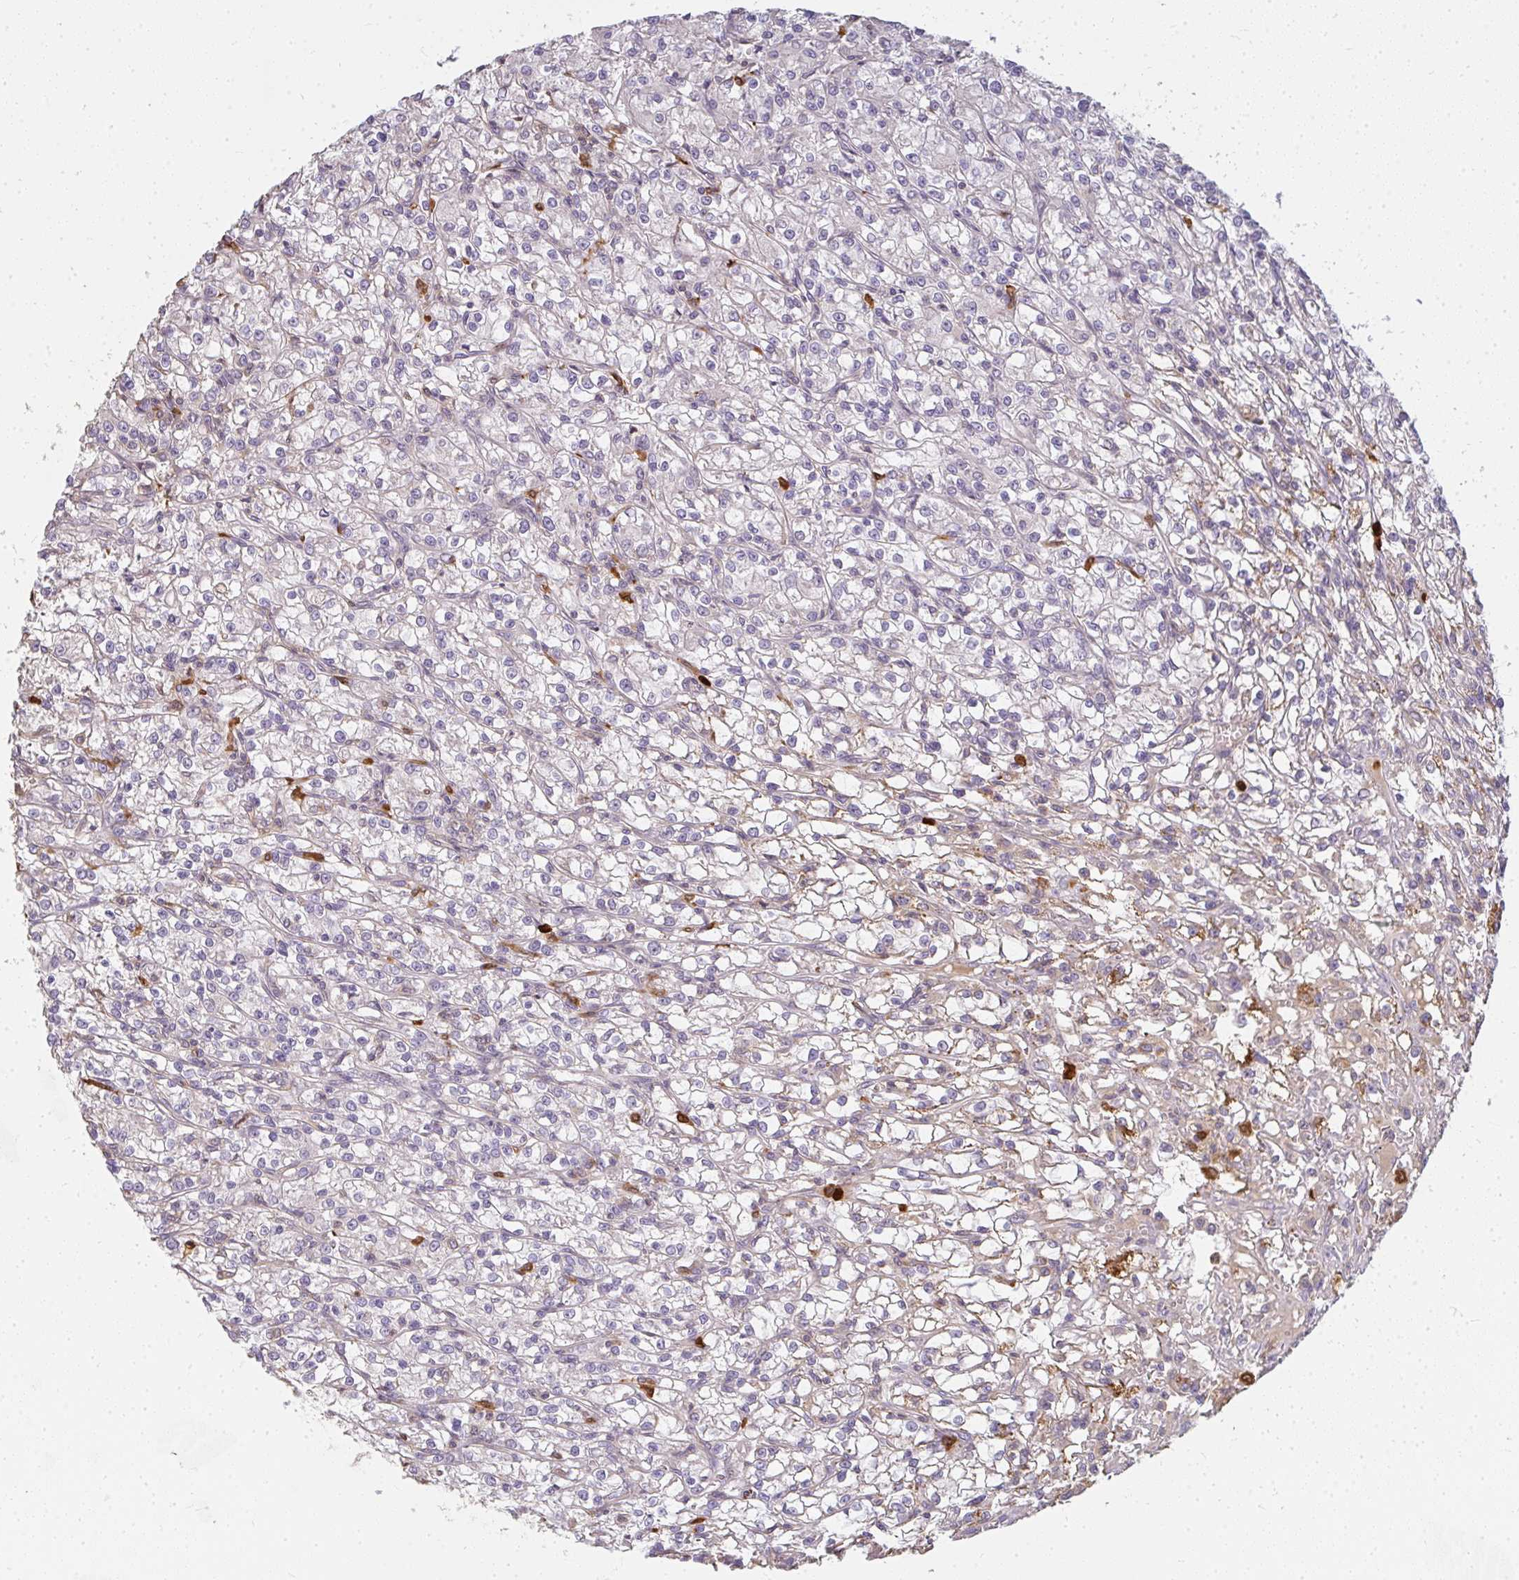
{"staining": {"intensity": "negative", "quantity": "none", "location": "none"}, "tissue": "renal cancer", "cell_type": "Tumor cells", "image_type": "cancer", "snomed": [{"axis": "morphology", "description": "Adenocarcinoma, NOS"}, {"axis": "topography", "description": "Kidney"}], "caption": "Immunohistochemistry (IHC) of renal cancer exhibits no positivity in tumor cells.", "gene": "CNTRL", "patient": {"sex": "female", "age": 59}}